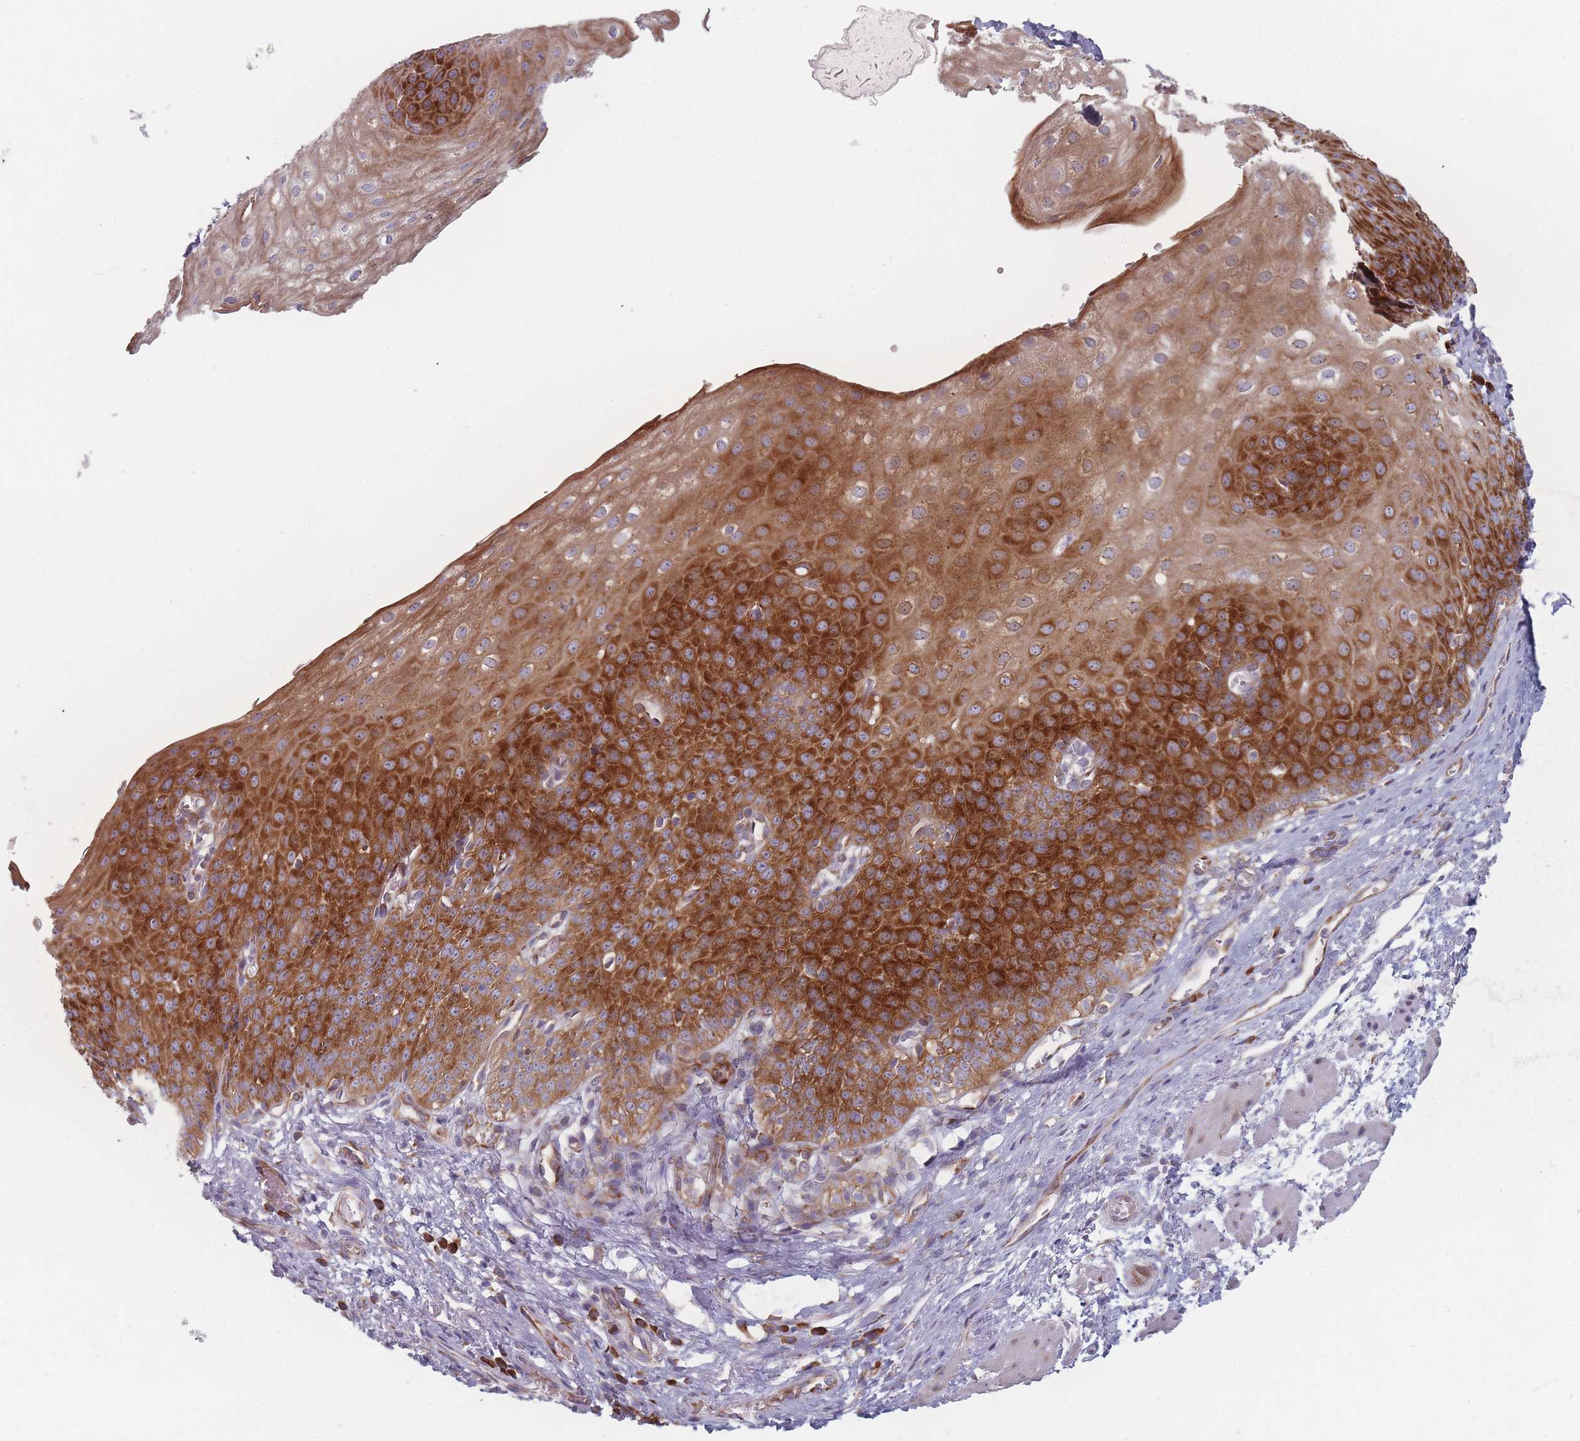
{"staining": {"intensity": "strong", "quantity": ">75%", "location": "cytoplasmic/membranous"}, "tissue": "esophagus", "cell_type": "Squamous epithelial cells", "image_type": "normal", "snomed": [{"axis": "morphology", "description": "Normal tissue, NOS"}, {"axis": "topography", "description": "Esophagus"}], "caption": "Immunohistochemistry image of unremarkable esophagus: esophagus stained using immunohistochemistry exhibits high levels of strong protein expression localized specifically in the cytoplasmic/membranous of squamous epithelial cells, appearing as a cytoplasmic/membranous brown color.", "gene": "CACNG5", "patient": {"sex": "male", "age": 71}}